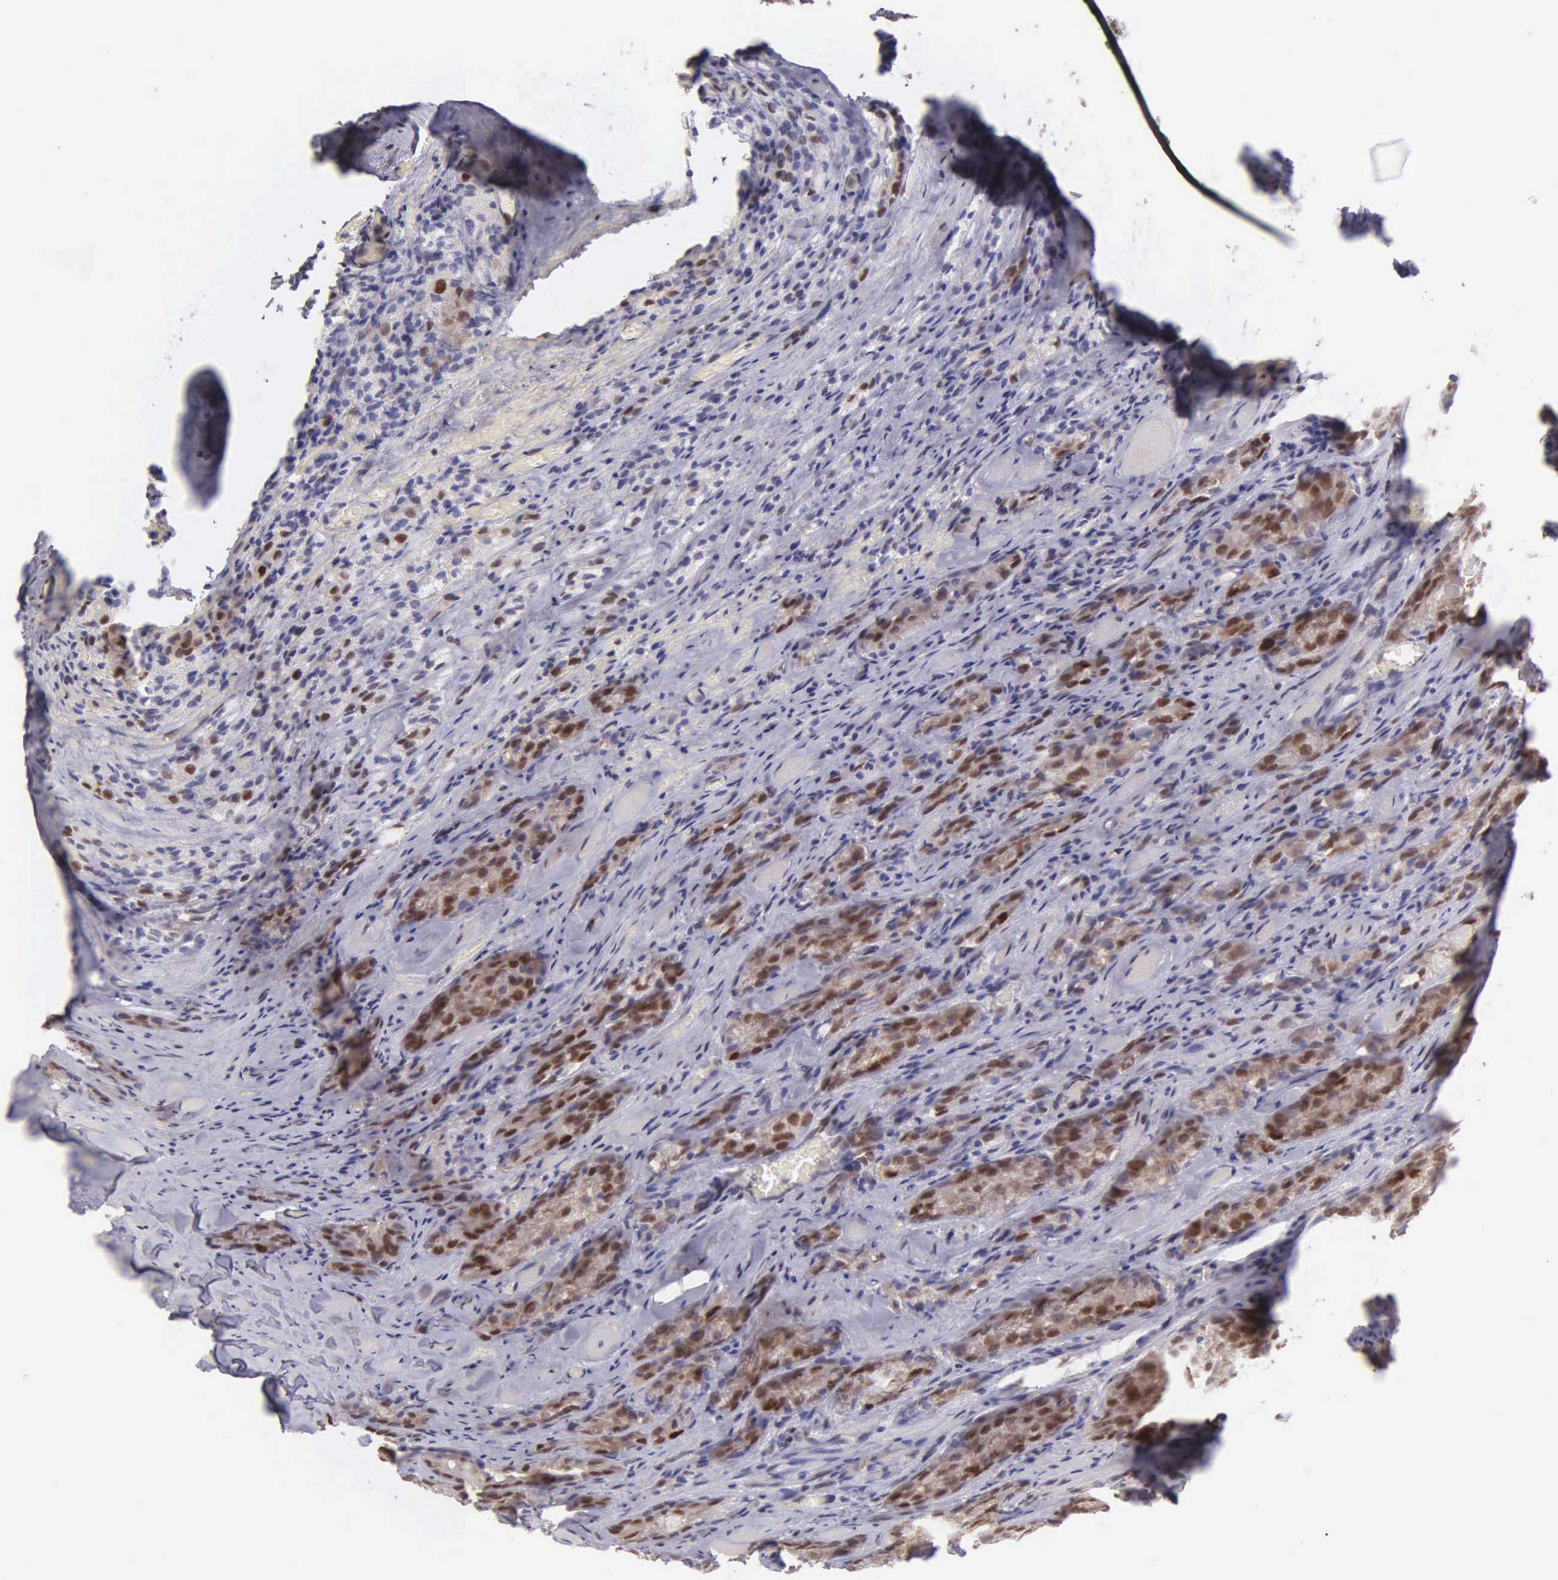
{"staining": {"intensity": "moderate", "quantity": "25%-75%", "location": "cytoplasmic/membranous,nuclear"}, "tissue": "prostate cancer", "cell_type": "Tumor cells", "image_type": "cancer", "snomed": [{"axis": "morphology", "description": "Adenocarcinoma, Medium grade"}, {"axis": "topography", "description": "Prostate"}], "caption": "DAB (3,3'-diaminobenzidine) immunohistochemical staining of human prostate medium-grade adenocarcinoma displays moderate cytoplasmic/membranous and nuclear protein staining in about 25%-75% of tumor cells.", "gene": "UBR7", "patient": {"sex": "male", "age": 60}}